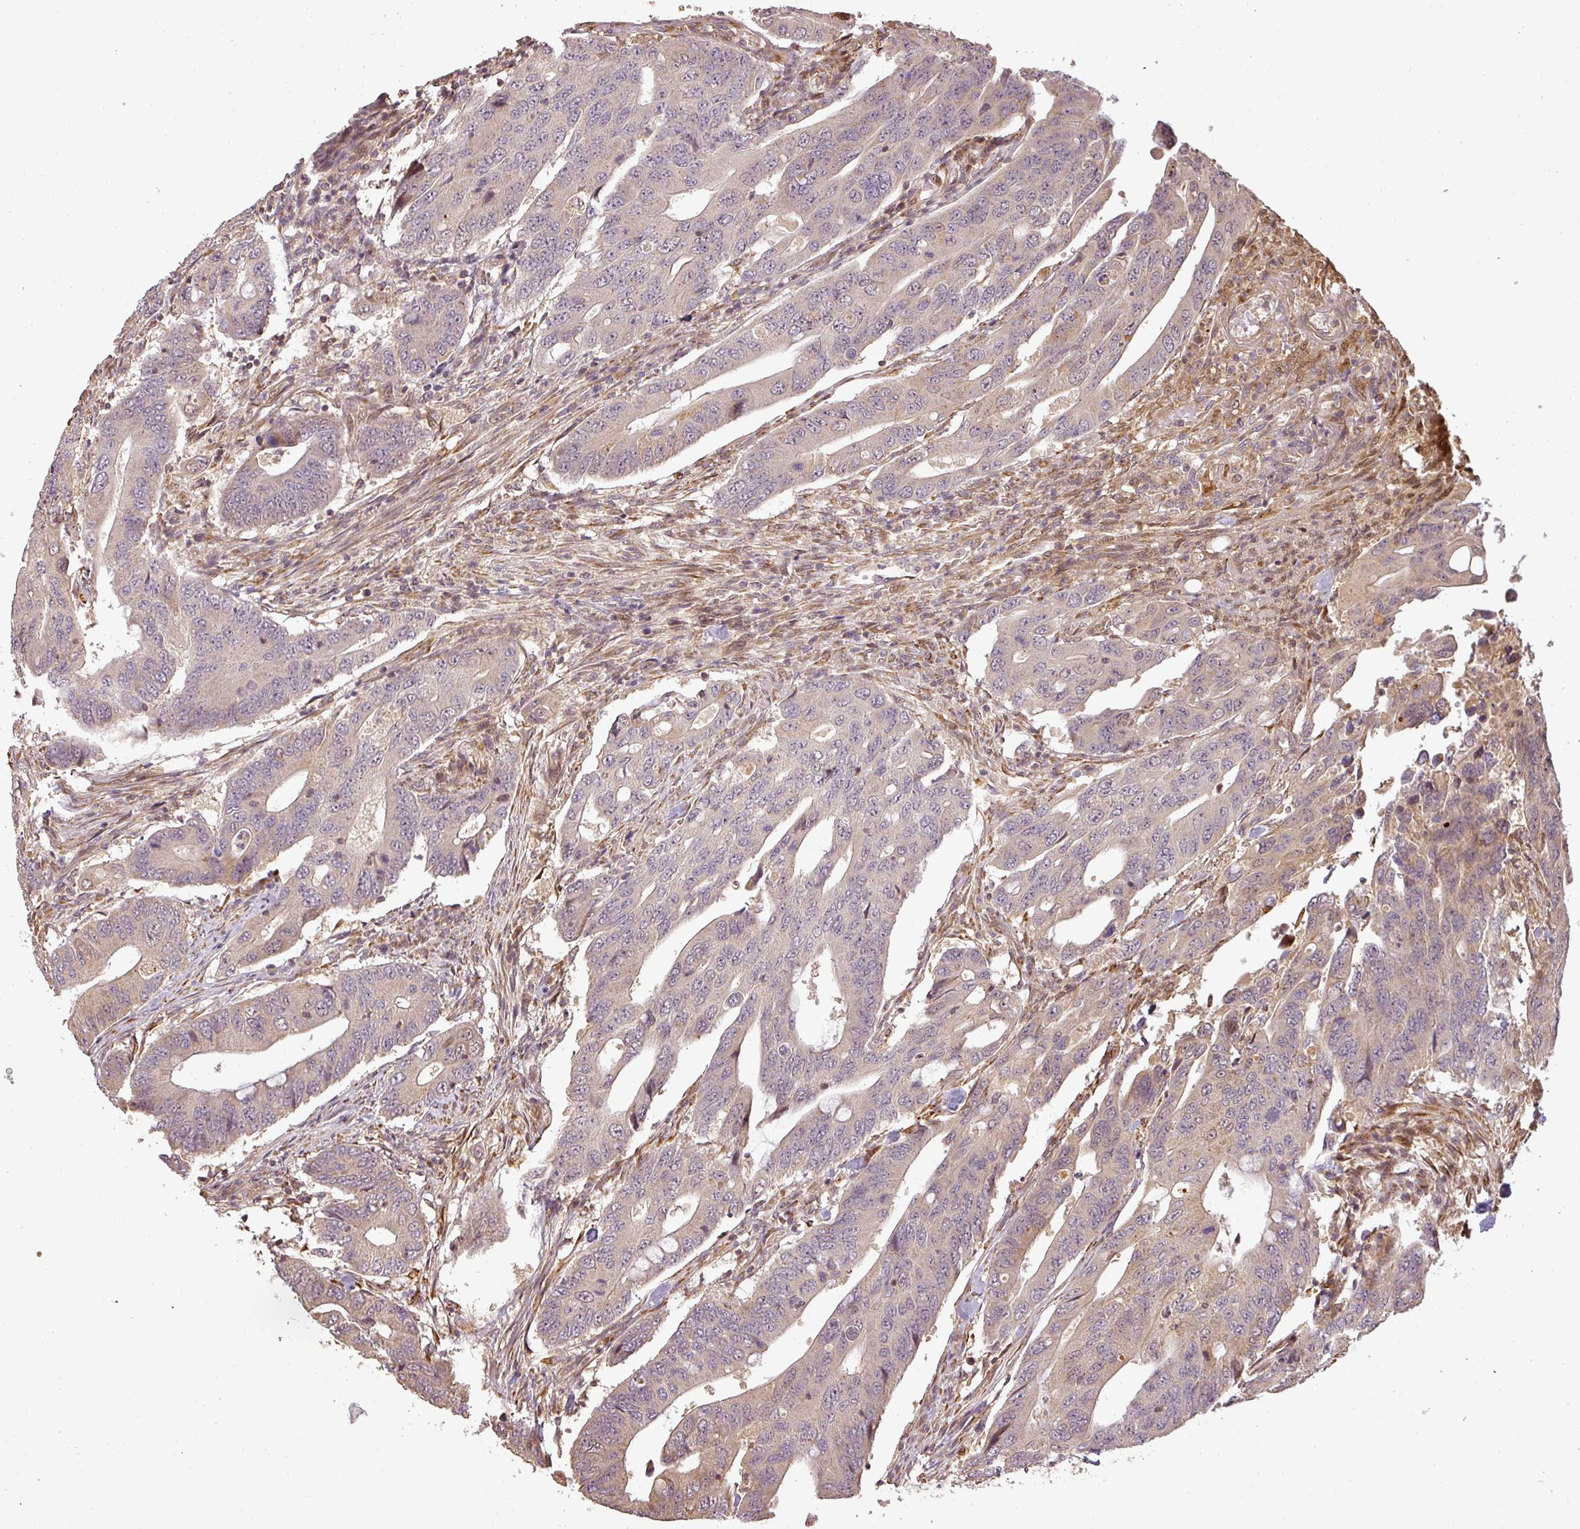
{"staining": {"intensity": "weak", "quantity": "25%-75%", "location": "cytoplasmic/membranous,nuclear"}, "tissue": "colorectal cancer", "cell_type": "Tumor cells", "image_type": "cancer", "snomed": [{"axis": "morphology", "description": "Adenocarcinoma, NOS"}, {"axis": "topography", "description": "Colon"}], "caption": "This histopathology image exhibits immunohistochemistry (IHC) staining of human colorectal cancer, with low weak cytoplasmic/membranous and nuclear positivity in approximately 25%-75% of tumor cells.", "gene": "FAIM", "patient": {"sex": "male", "age": 71}}